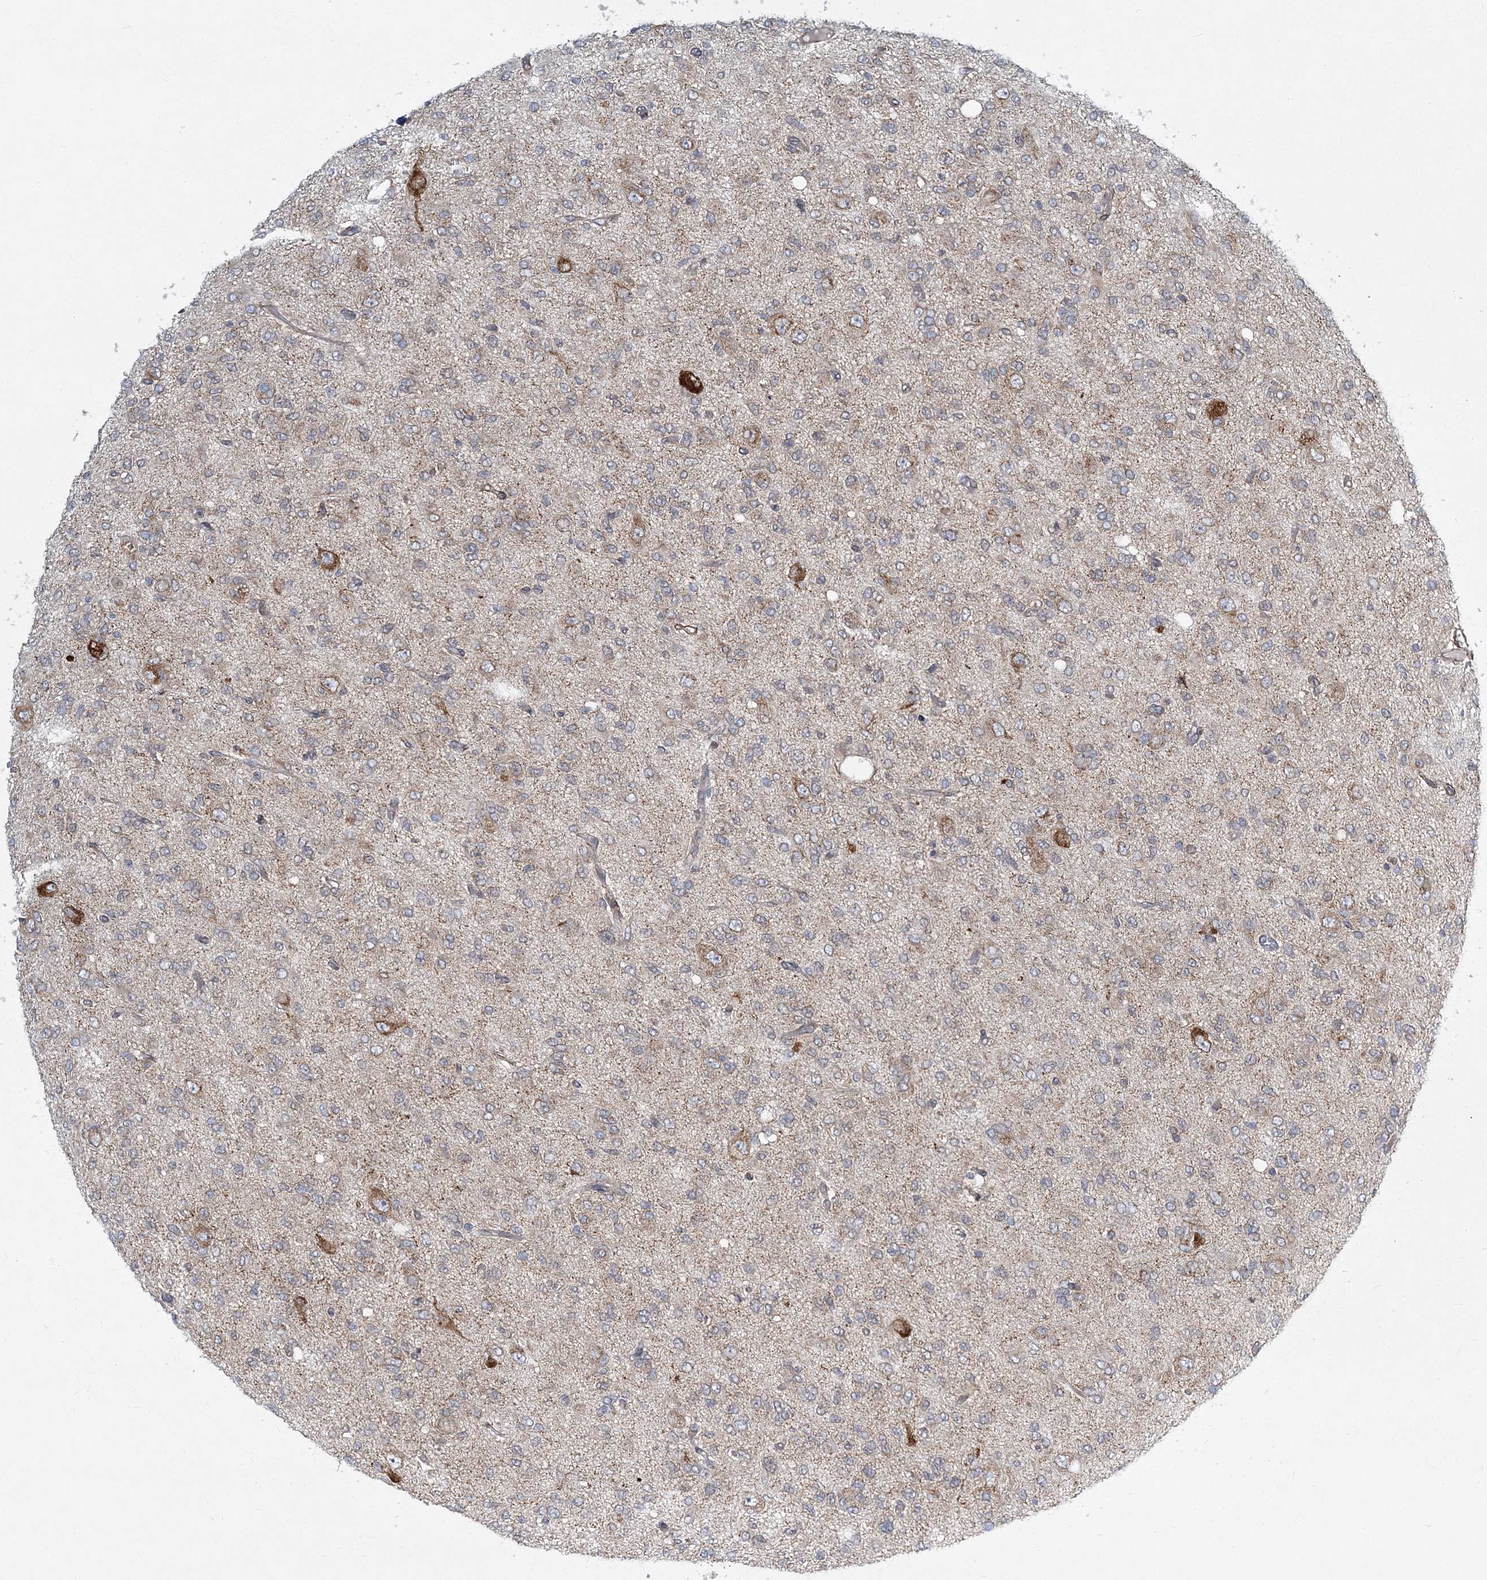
{"staining": {"intensity": "weak", "quantity": "25%-75%", "location": "cytoplasmic/membranous"}, "tissue": "glioma", "cell_type": "Tumor cells", "image_type": "cancer", "snomed": [{"axis": "morphology", "description": "Glioma, malignant, High grade"}, {"axis": "topography", "description": "Brain"}], "caption": "High-grade glioma (malignant) tissue displays weak cytoplasmic/membranous staining in approximately 25%-75% of tumor cells The protein of interest is shown in brown color, while the nuclei are stained blue.", "gene": "NBAS", "patient": {"sex": "female", "age": 59}}